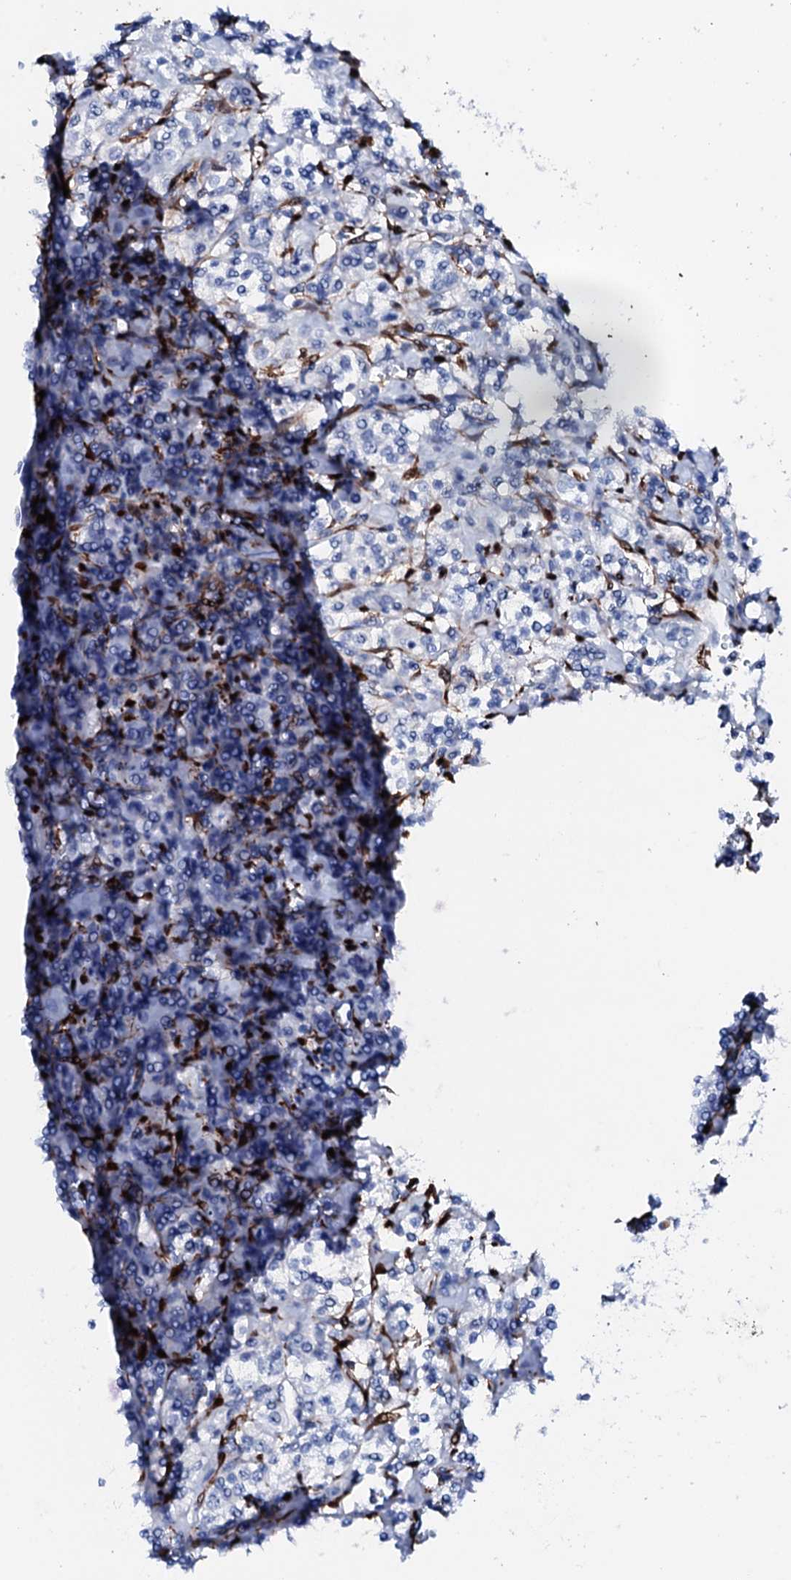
{"staining": {"intensity": "negative", "quantity": "none", "location": "none"}, "tissue": "renal cancer", "cell_type": "Tumor cells", "image_type": "cancer", "snomed": [{"axis": "morphology", "description": "Adenocarcinoma, NOS"}, {"axis": "topography", "description": "Kidney"}], "caption": "Human renal cancer stained for a protein using IHC exhibits no positivity in tumor cells.", "gene": "NRIP2", "patient": {"sex": "male", "age": 77}}